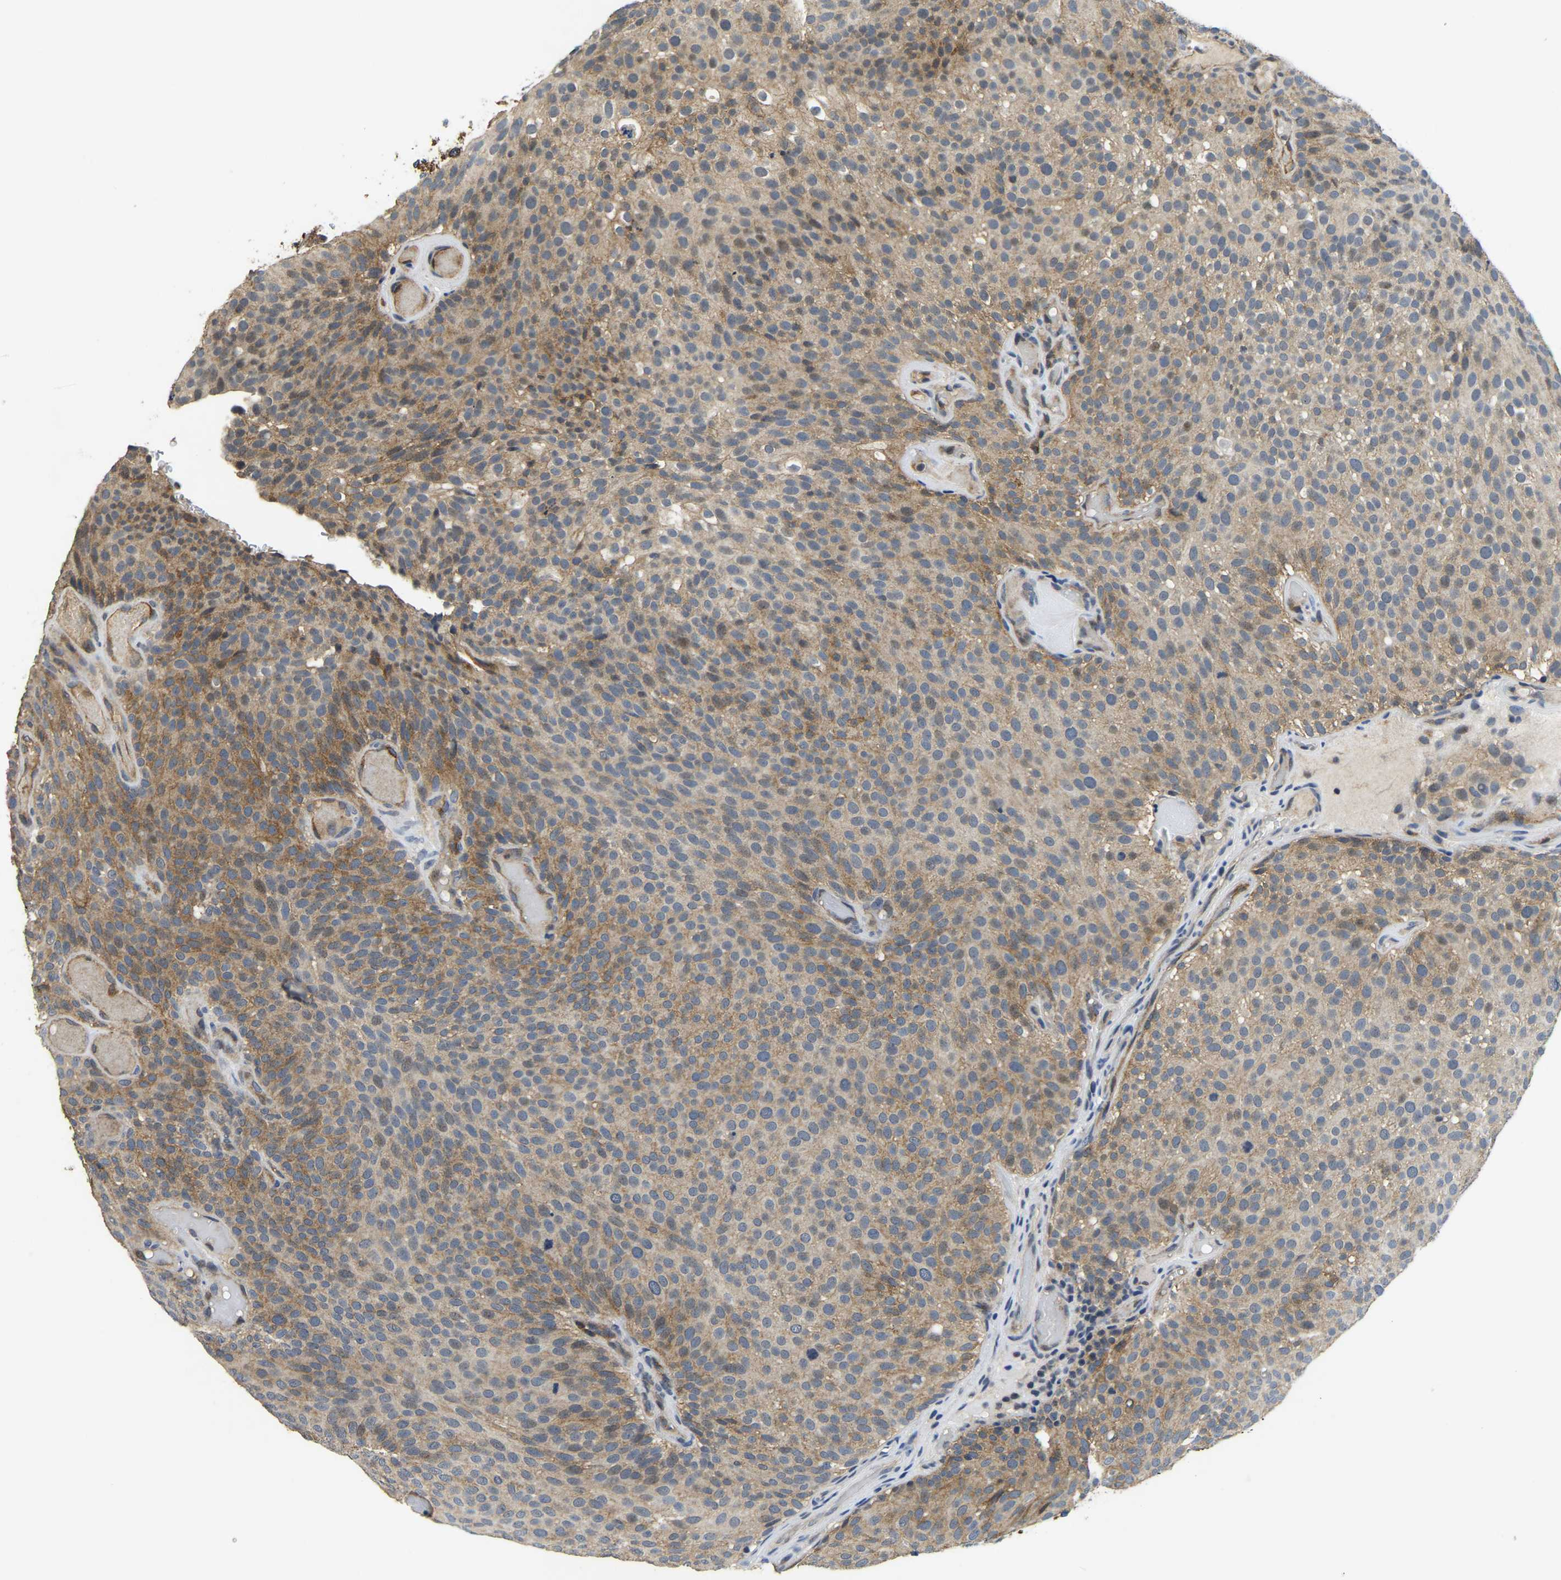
{"staining": {"intensity": "moderate", "quantity": ">75%", "location": "cytoplasmic/membranous"}, "tissue": "urothelial cancer", "cell_type": "Tumor cells", "image_type": "cancer", "snomed": [{"axis": "morphology", "description": "Urothelial carcinoma, Low grade"}, {"axis": "topography", "description": "Urinary bladder"}], "caption": "Protein staining reveals moderate cytoplasmic/membranous staining in approximately >75% of tumor cells in low-grade urothelial carcinoma. The staining was performed using DAB (3,3'-diaminobenzidine), with brown indicating positive protein expression. Nuclei are stained blue with hematoxylin.", "gene": "ITGA2", "patient": {"sex": "male", "age": 78}}